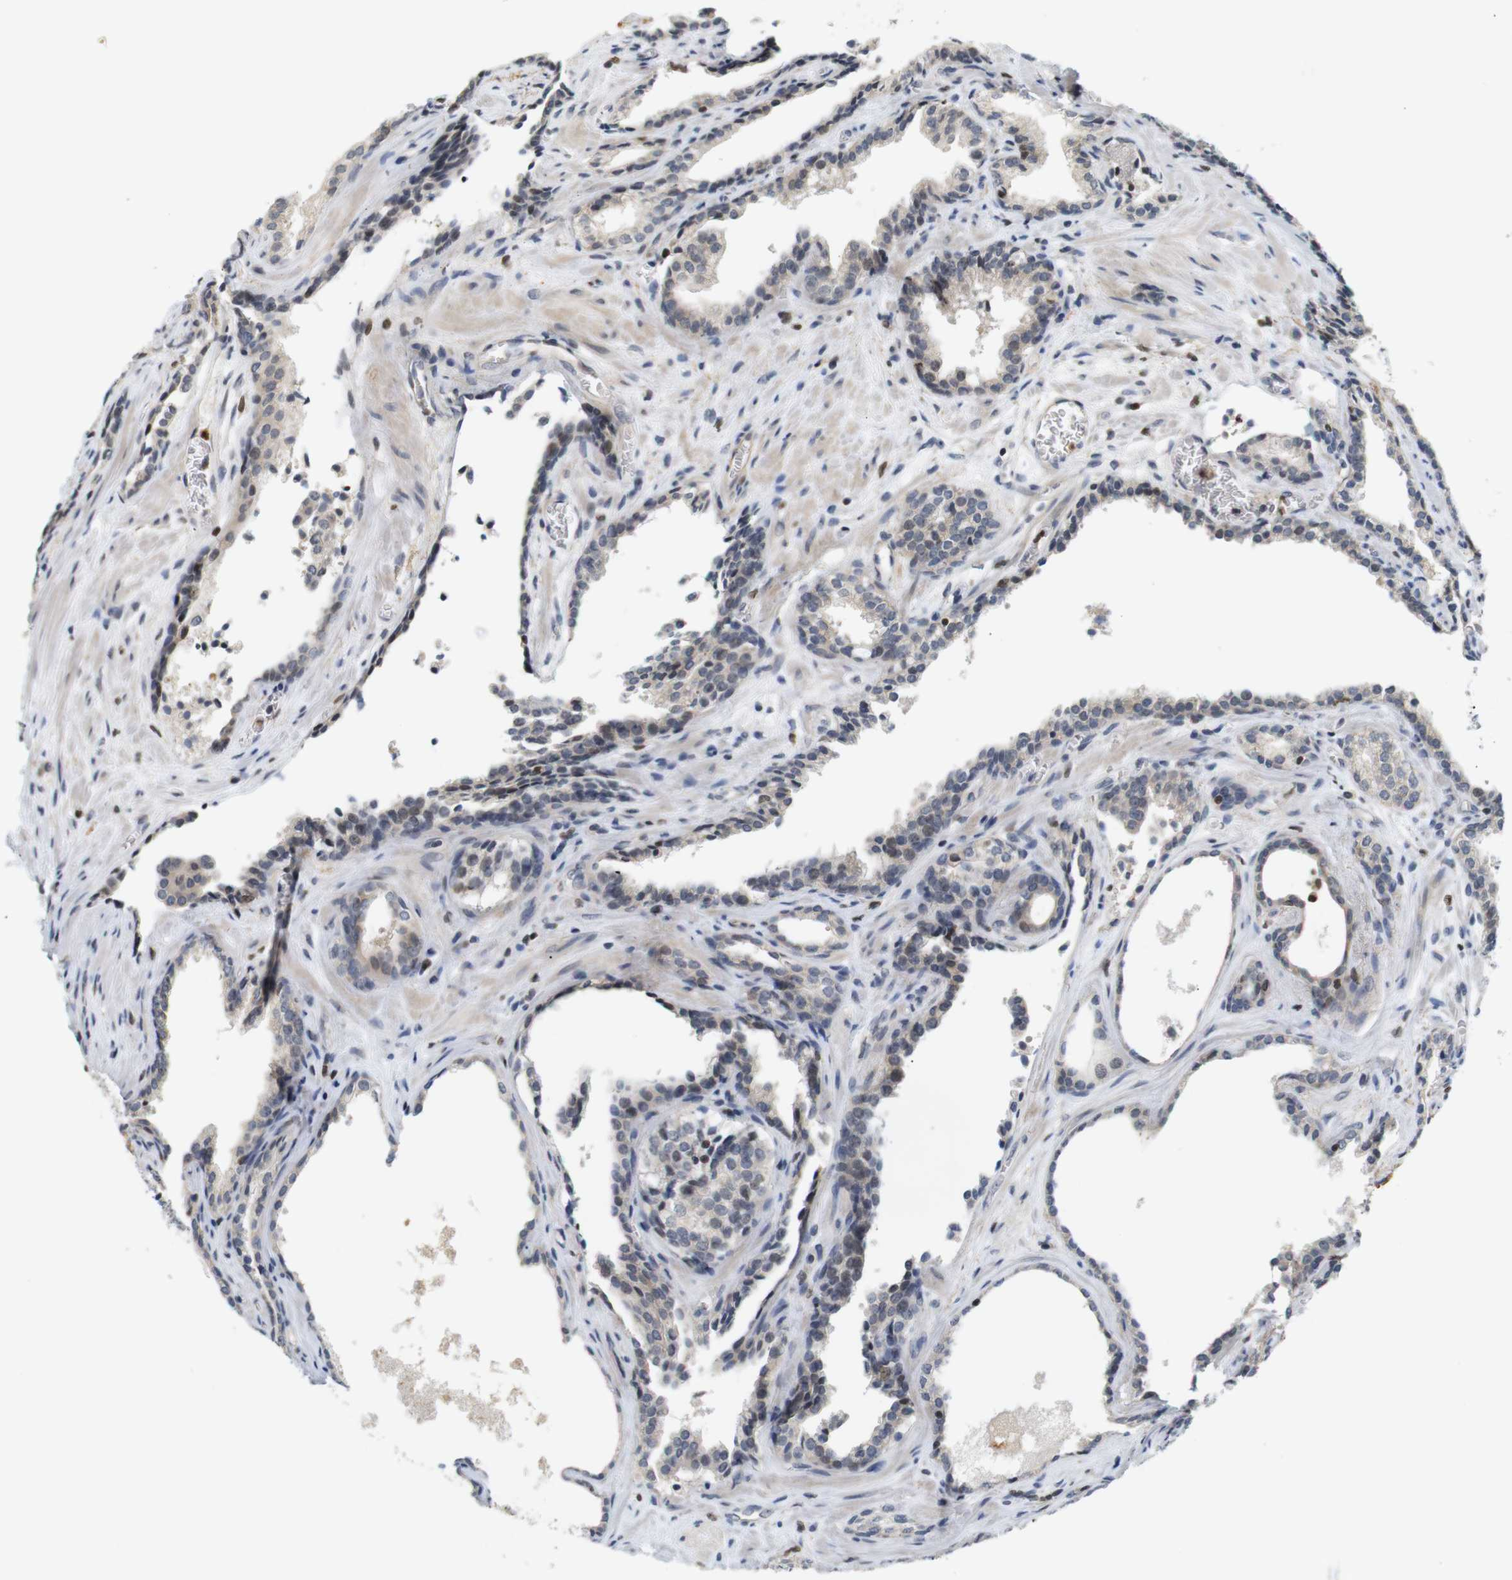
{"staining": {"intensity": "negative", "quantity": "none", "location": "none"}, "tissue": "prostate cancer", "cell_type": "Tumor cells", "image_type": "cancer", "snomed": [{"axis": "morphology", "description": "Adenocarcinoma, Low grade"}, {"axis": "topography", "description": "Prostate"}], "caption": "Photomicrograph shows no protein staining in tumor cells of adenocarcinoma (low-grade) (prostate) tissue.", "gene": "MBD1", "patient": {"sex": "male", "age": 60}}